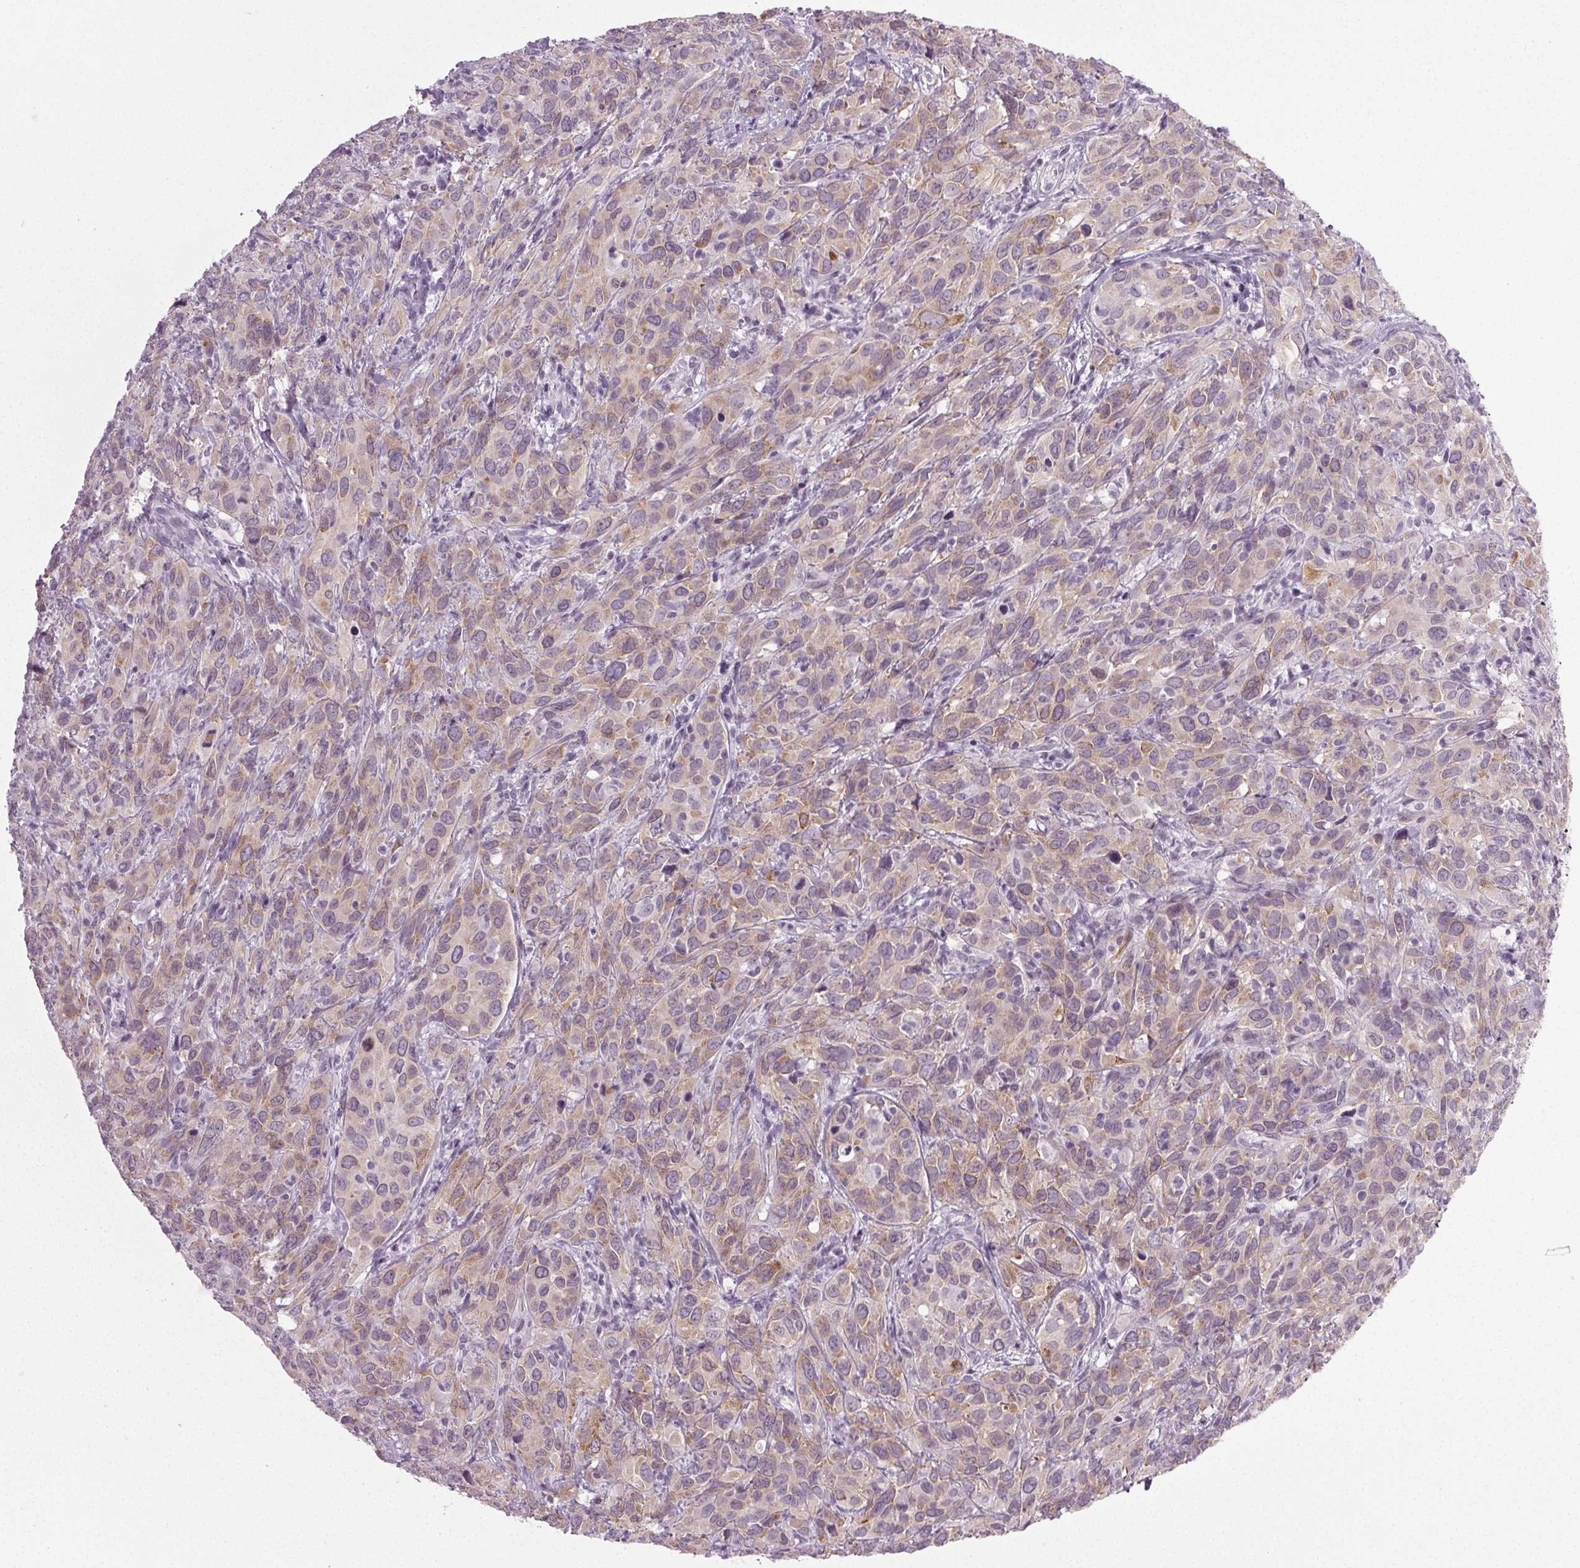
{"staining": {"intensity": "weak", "quantity": "25%-75%", "location": "cytoplasmic/membranous"}, "tissue": "cervical cancer", "cell_type": "Tumor cells", "image_type": "cancer", "snomed": [{"axis": "morphology", "description": "Squamous cell carcinoma, NOS"}, {"axis": "topography", "description": "Cervix"}], "caption": "Immunohistochemistry histopathology image of cervical cancer (squamous cell carcinoma) stained for a protein (brown), which shows low levels of weak cytoplasmic/membranous positivity in about 25%-75% of tumor cells.", "gene": "IGF2BP1", "patient": {"sex": "female", "age": 51}}